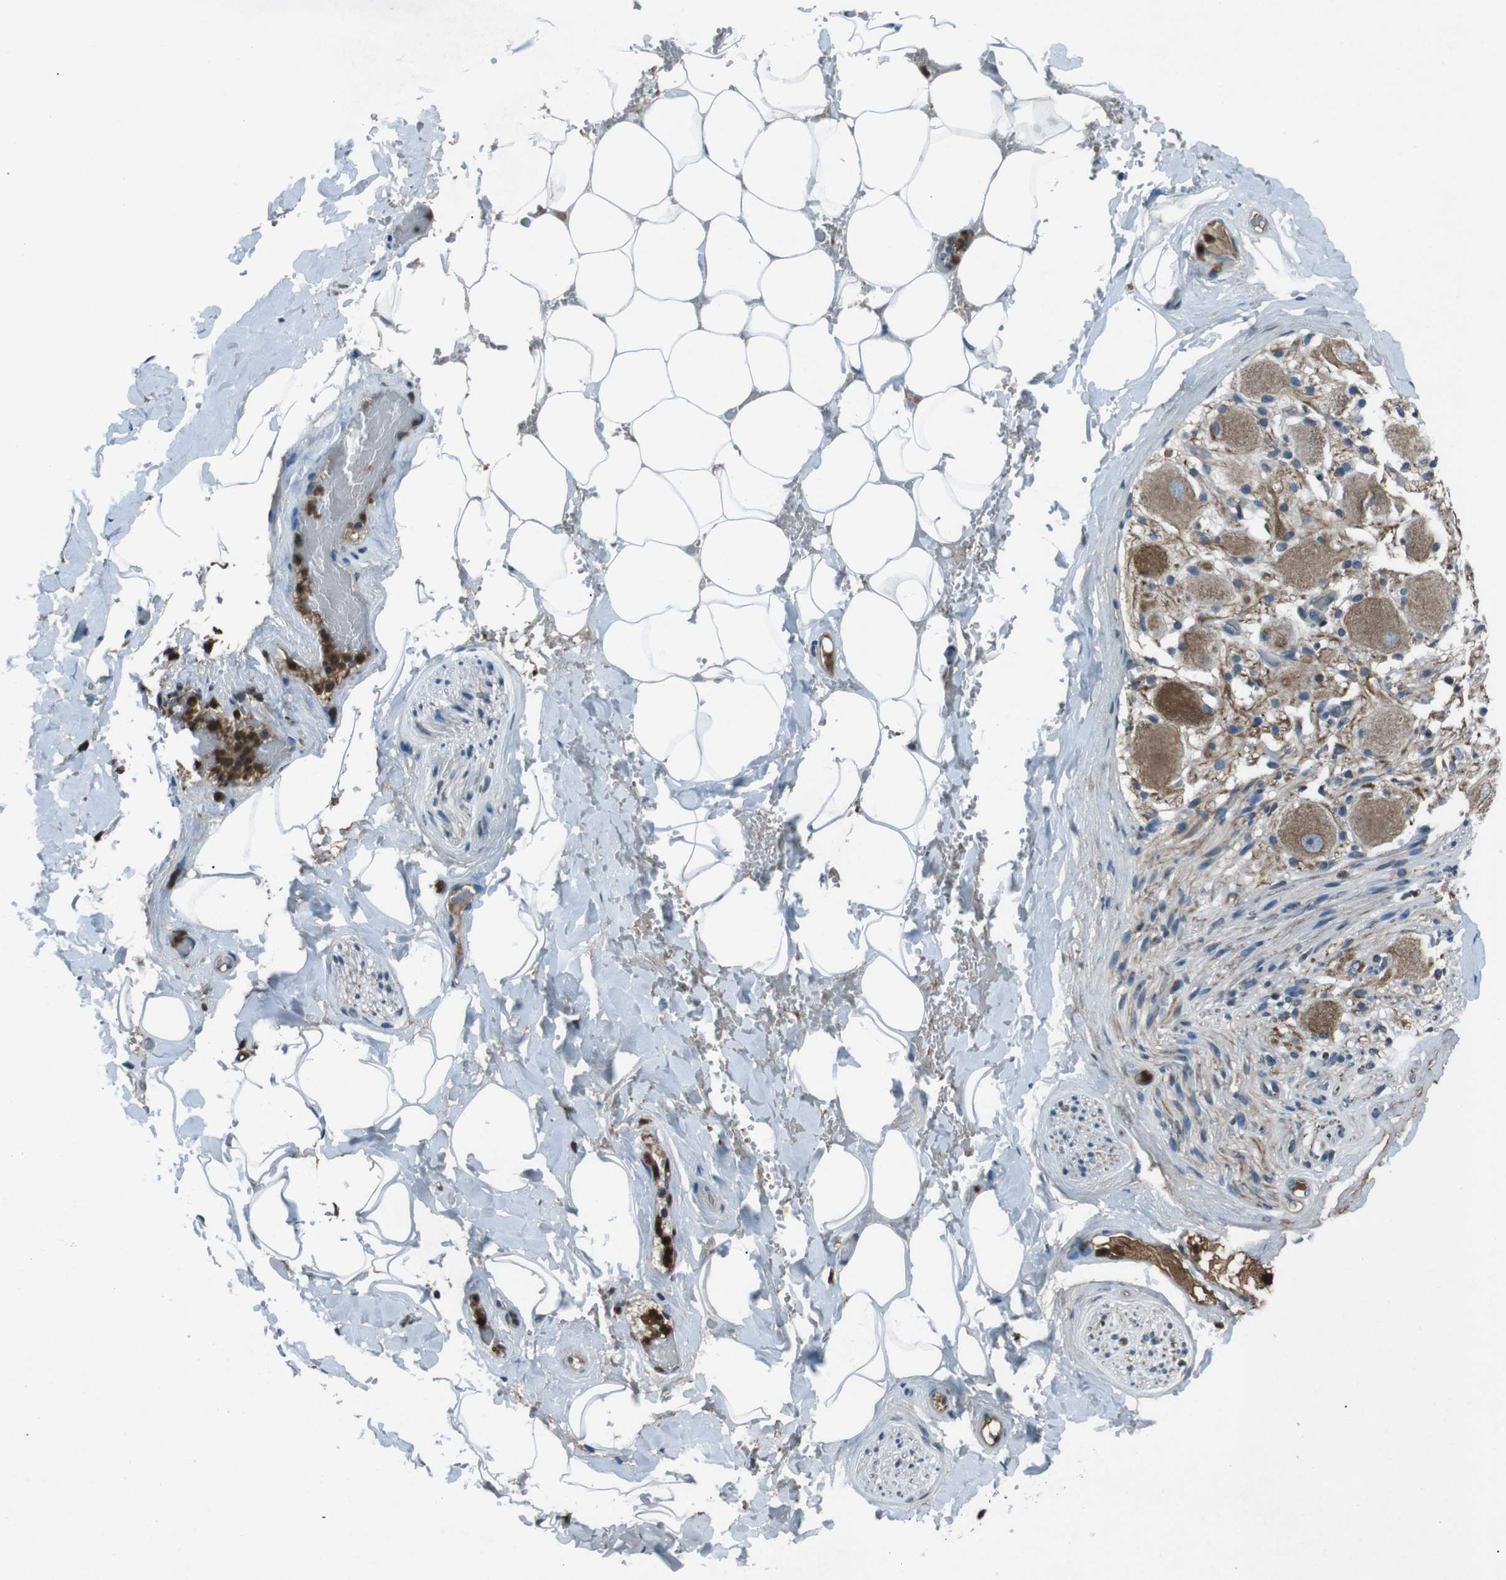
{"staining": {"intensity": "weak", "quantity": ">75%", "location": "cytoplasmic/membranous"}, "tissue": "adipose tissue", "cell_type": "Adipocytes", "image_type": "normal", "snomed": [{"axis": "morphology", "description": "Normal tissue, NOS"}, {"axis": "topography", "description": "Peripheral nerve tissue"}], "caption": "Immunohistochemical staining of unremarkable adipose tissue demonstrates >75% levels of weak cytoplasmic/membranous protein staining in about >75% of adipocytes. (Brightfield microscopy of DAB IHC at high magnification).", "gene": "UGT1A6", "patient": {"sex": "male", "age": 70}}